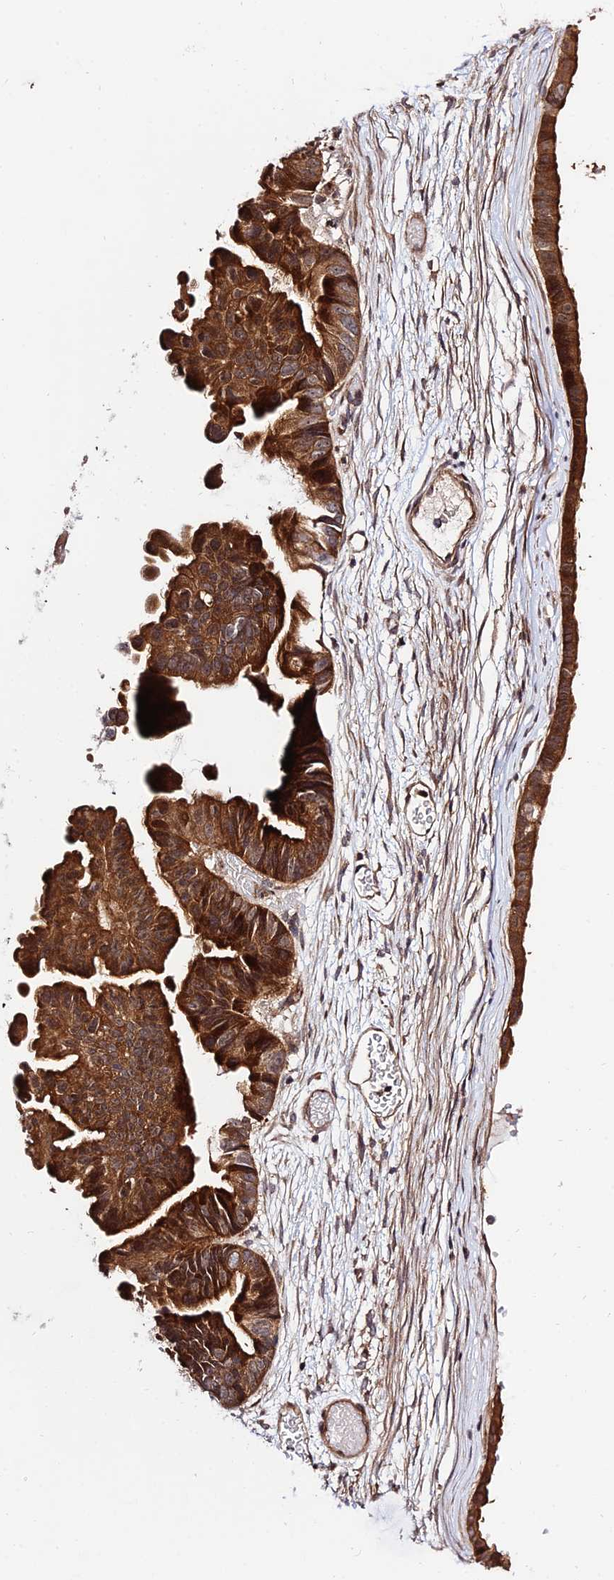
{"staining": {"intensity": "strong", "quantity": ">75%", "location": "cytoplasmic/membranous"}, "tissue": "ovarian cancer", "cell_type": "Tumor cells", "image_type": "cancer", "snomed": [{"axis": "morphology", "description": "Cystadenocarcinoma, mucinous, NOS"}, {"axis": "topography", "description": "Ovary"}], "caption": "This is a histology image of immunohistochemistry staining of ovarian cancer (mucinous cystadenocarcinoma), which shows strong positivity in the cytoplasmic/membranous of tumor cells.", "gene": "SMG6", "patient": {"sex": "female", "age": 61}}